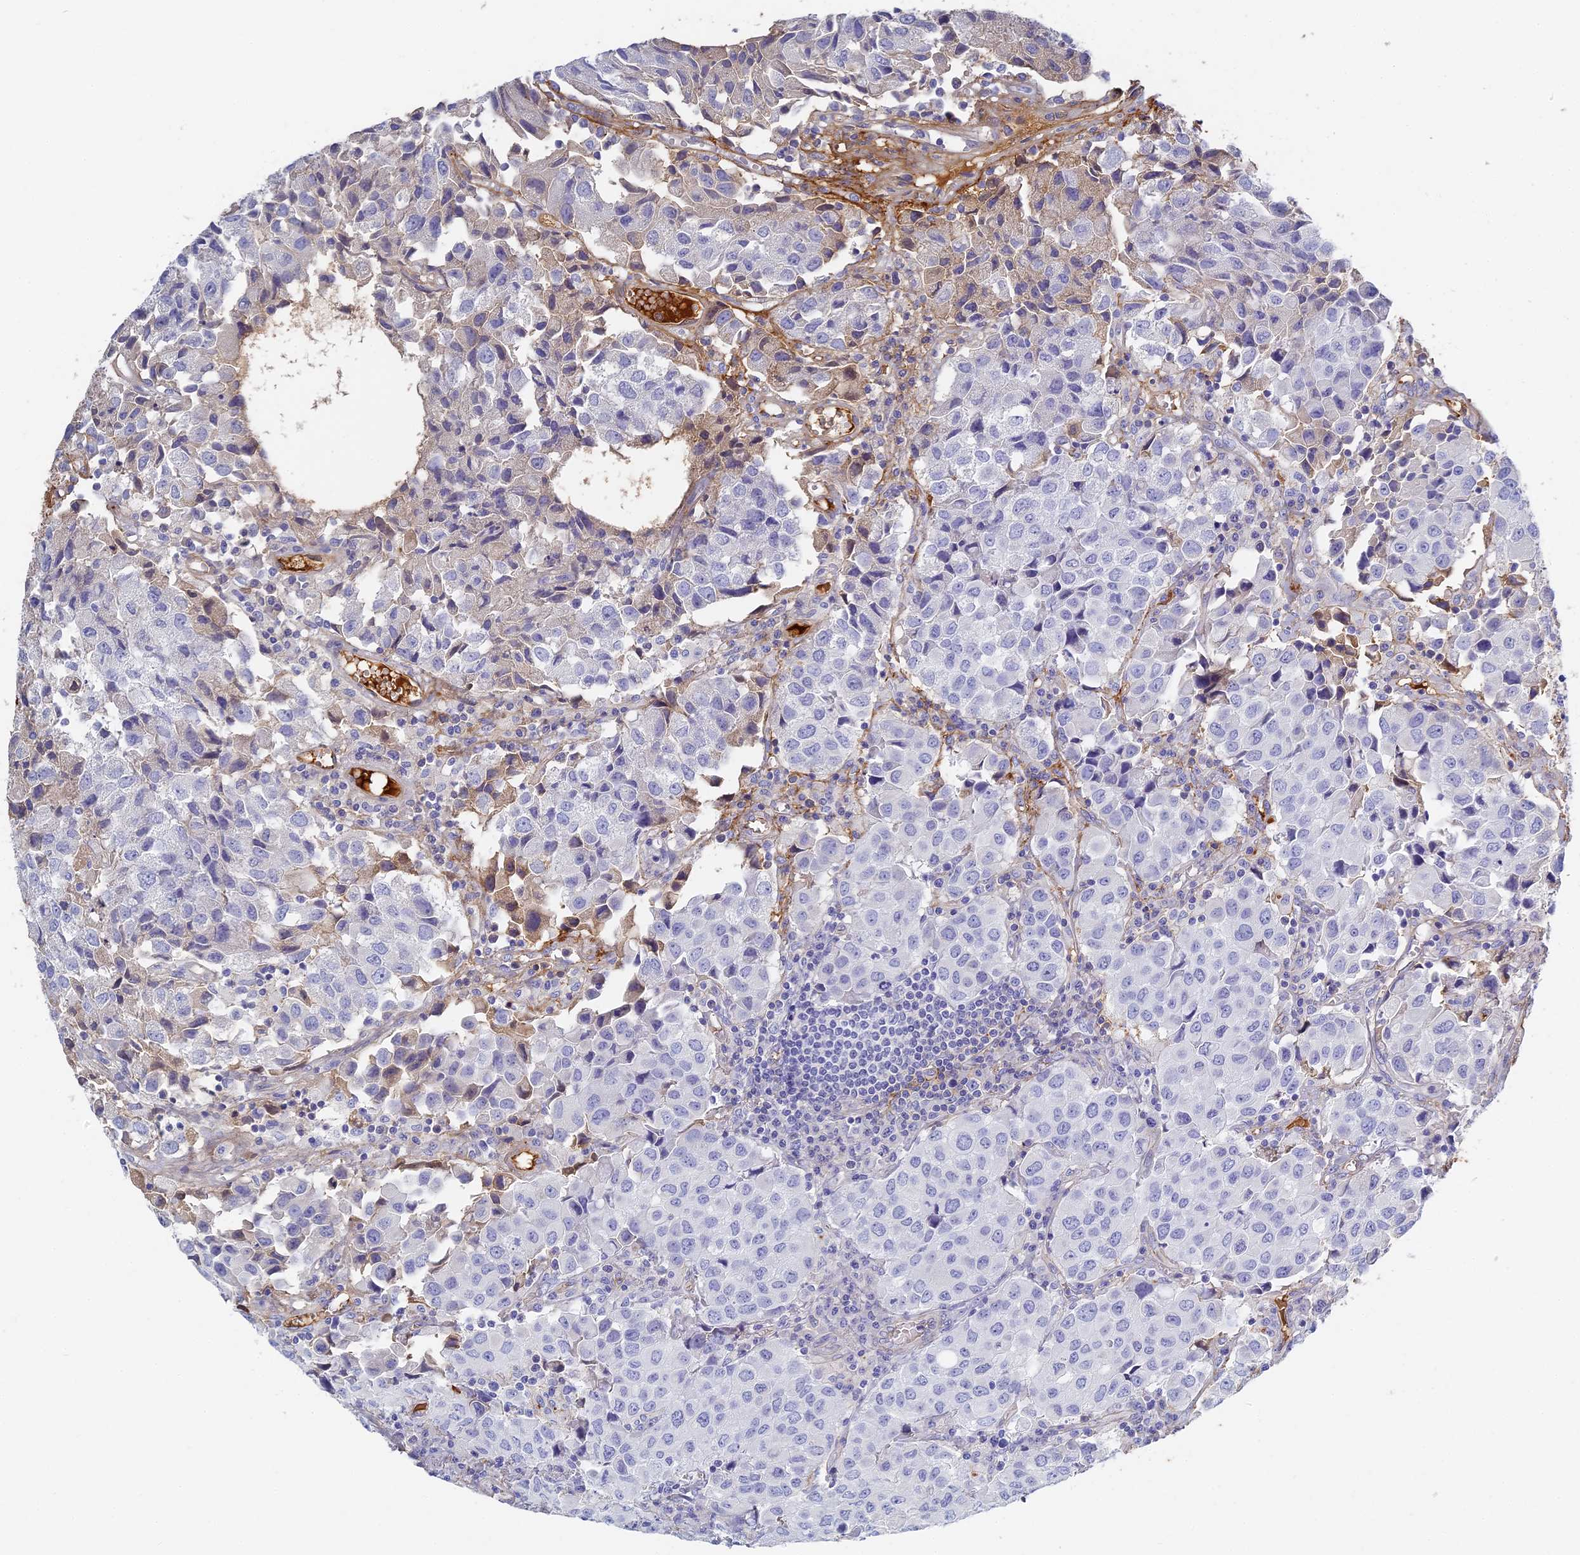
{"staining": {"intensity": "moderate", "quantity": "<25%", "location": "cytoplasmic/membranous"}, "tissue": "urothelial cancer", "cell_type": "Tumor cells", "image_type": "cancer", "snomed": [{"axis": "morphology", "description": "Urothelial carcinoma, High grade"}, {"axis": "topography", "description": "Urinary bladder"}], "caption": "High-magnification brightfield microscopy of urothelial cancer stained with DAB (3,3'-diaminobenzidine) (brown) and counterstained with hematoxylin (blue). tumor cells exhibit moderate cytoplasmic/membranous expression is present in about<25% of cells.", "gene": "ITIH1", "patient": {"sex": "female", "age": 75}}